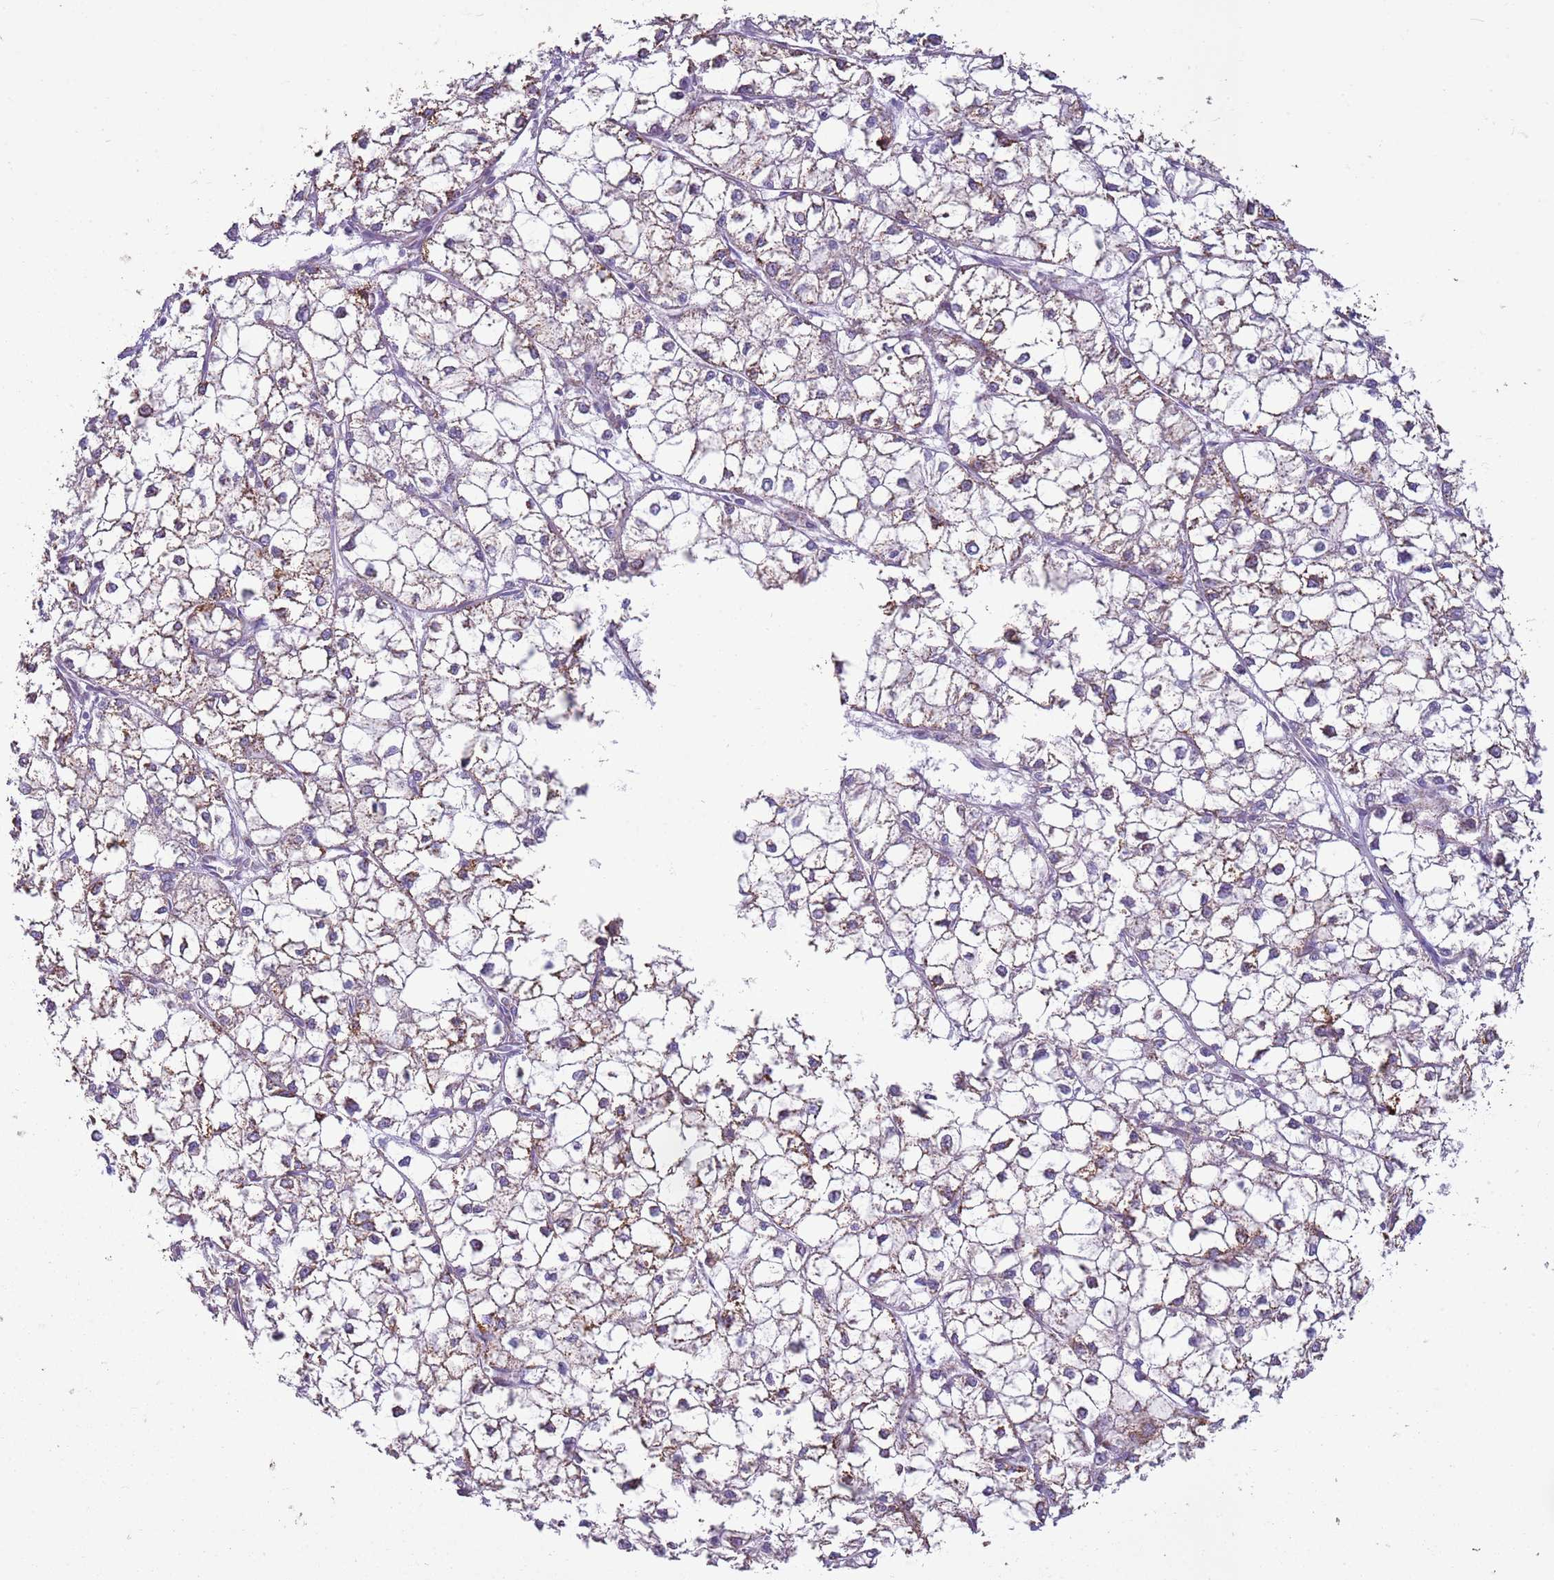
{"staining": {"intensity": "weak", "quantity": ">75%", "location": "cytoplasmic/membranous"}, "tissue": "liver cancer", "cell_type": "Tumor cells", "image_type": "cancer", "snomed": [{"axis": "morphology", "description": "Carcinoma, Hepatocellular, NOS"}, {"axis": "topography", "description": "Liver"}], "caption": "There is low levels of weak cytoplasmic/membranous staining in tumor cells of liver cancer (hepatocellular carcinoma), as demonstrated by immunohistochemical staining (brown color).", "gene": "OAF", "patient": {"sex": "female", "age": 43}}